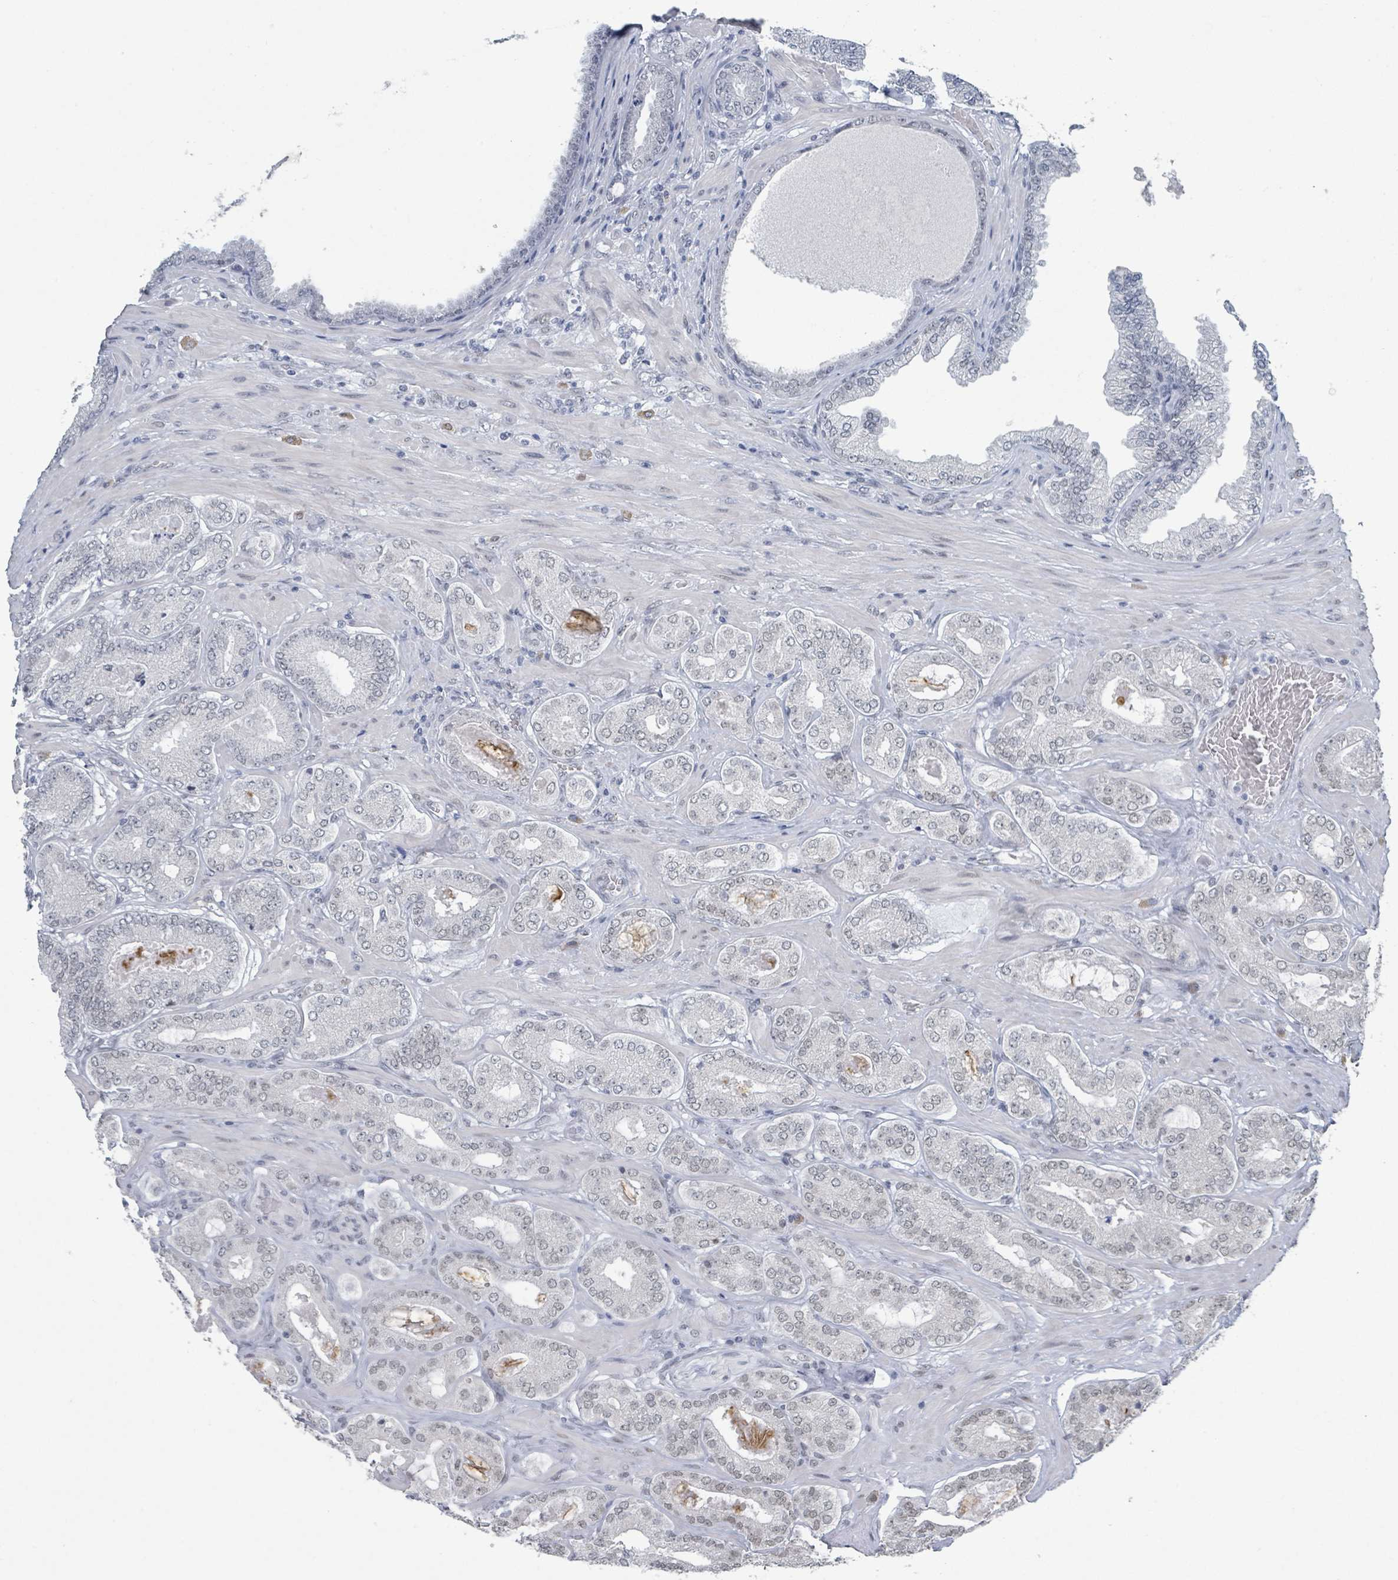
{"staining": {"intensity": "weak", "quantity": "25%-75%", "location": "nuclear"}, "tissue": "prostate cancer", "cell_type": "Tumor cells", "image_type": "cancer", "snomed": [{"axis": "morphology", "description": "Adenocarcinoma, Low grade"}, {"axis": "topography", "description": "Prostate"}], "caption": "A high-resolution histopathology image shows immunohistochemistry staining of prostate low-grade adenocarcinoma, which demonstrates weak nuclear expression in approximately 25%-75% of tumor cells.", "gene": "EHMT2", "patient": {"sex": "male", "age": 63}}